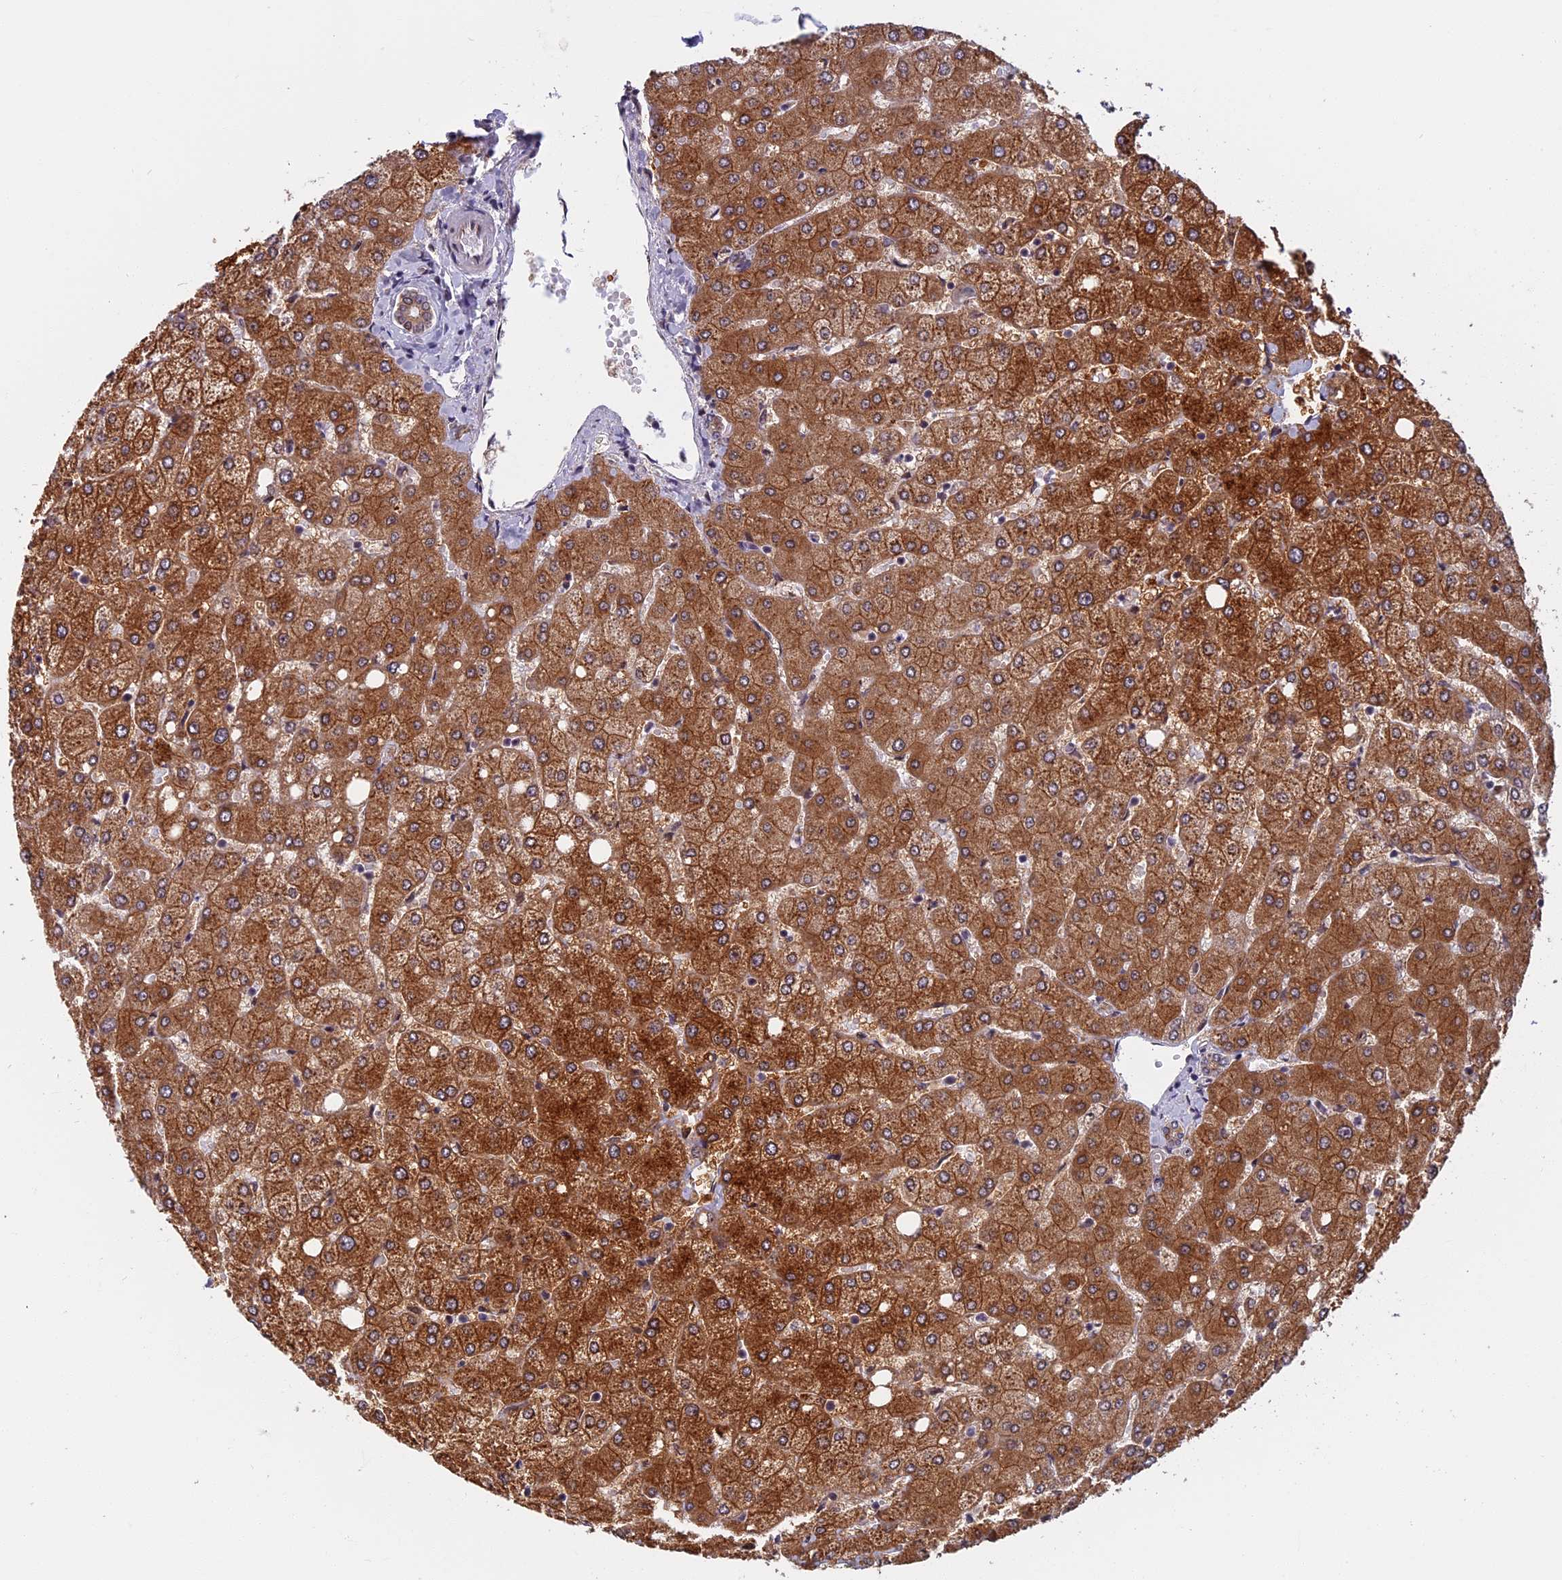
{"staining": {"intensity": "weak", "quantity": ">75%", "location": "cytoplasmic/membranous"}, "tissue": "liver", "cell_type": "Cholangiocytes", "image_type": "normal", "snomed": [{"axis": "morphology", "description": "Normal tissue, NOS"}, {"axis": "topography", "description": "Liver"}], "caption": "Immunohistochemistry of unremarkable liver shows low levels of weak cytoplasmic/membranous positivity in approximately >75% of cholangiocytes.", "gene": "CCDC113", "patient": {"sex": "female", "age": 54}}